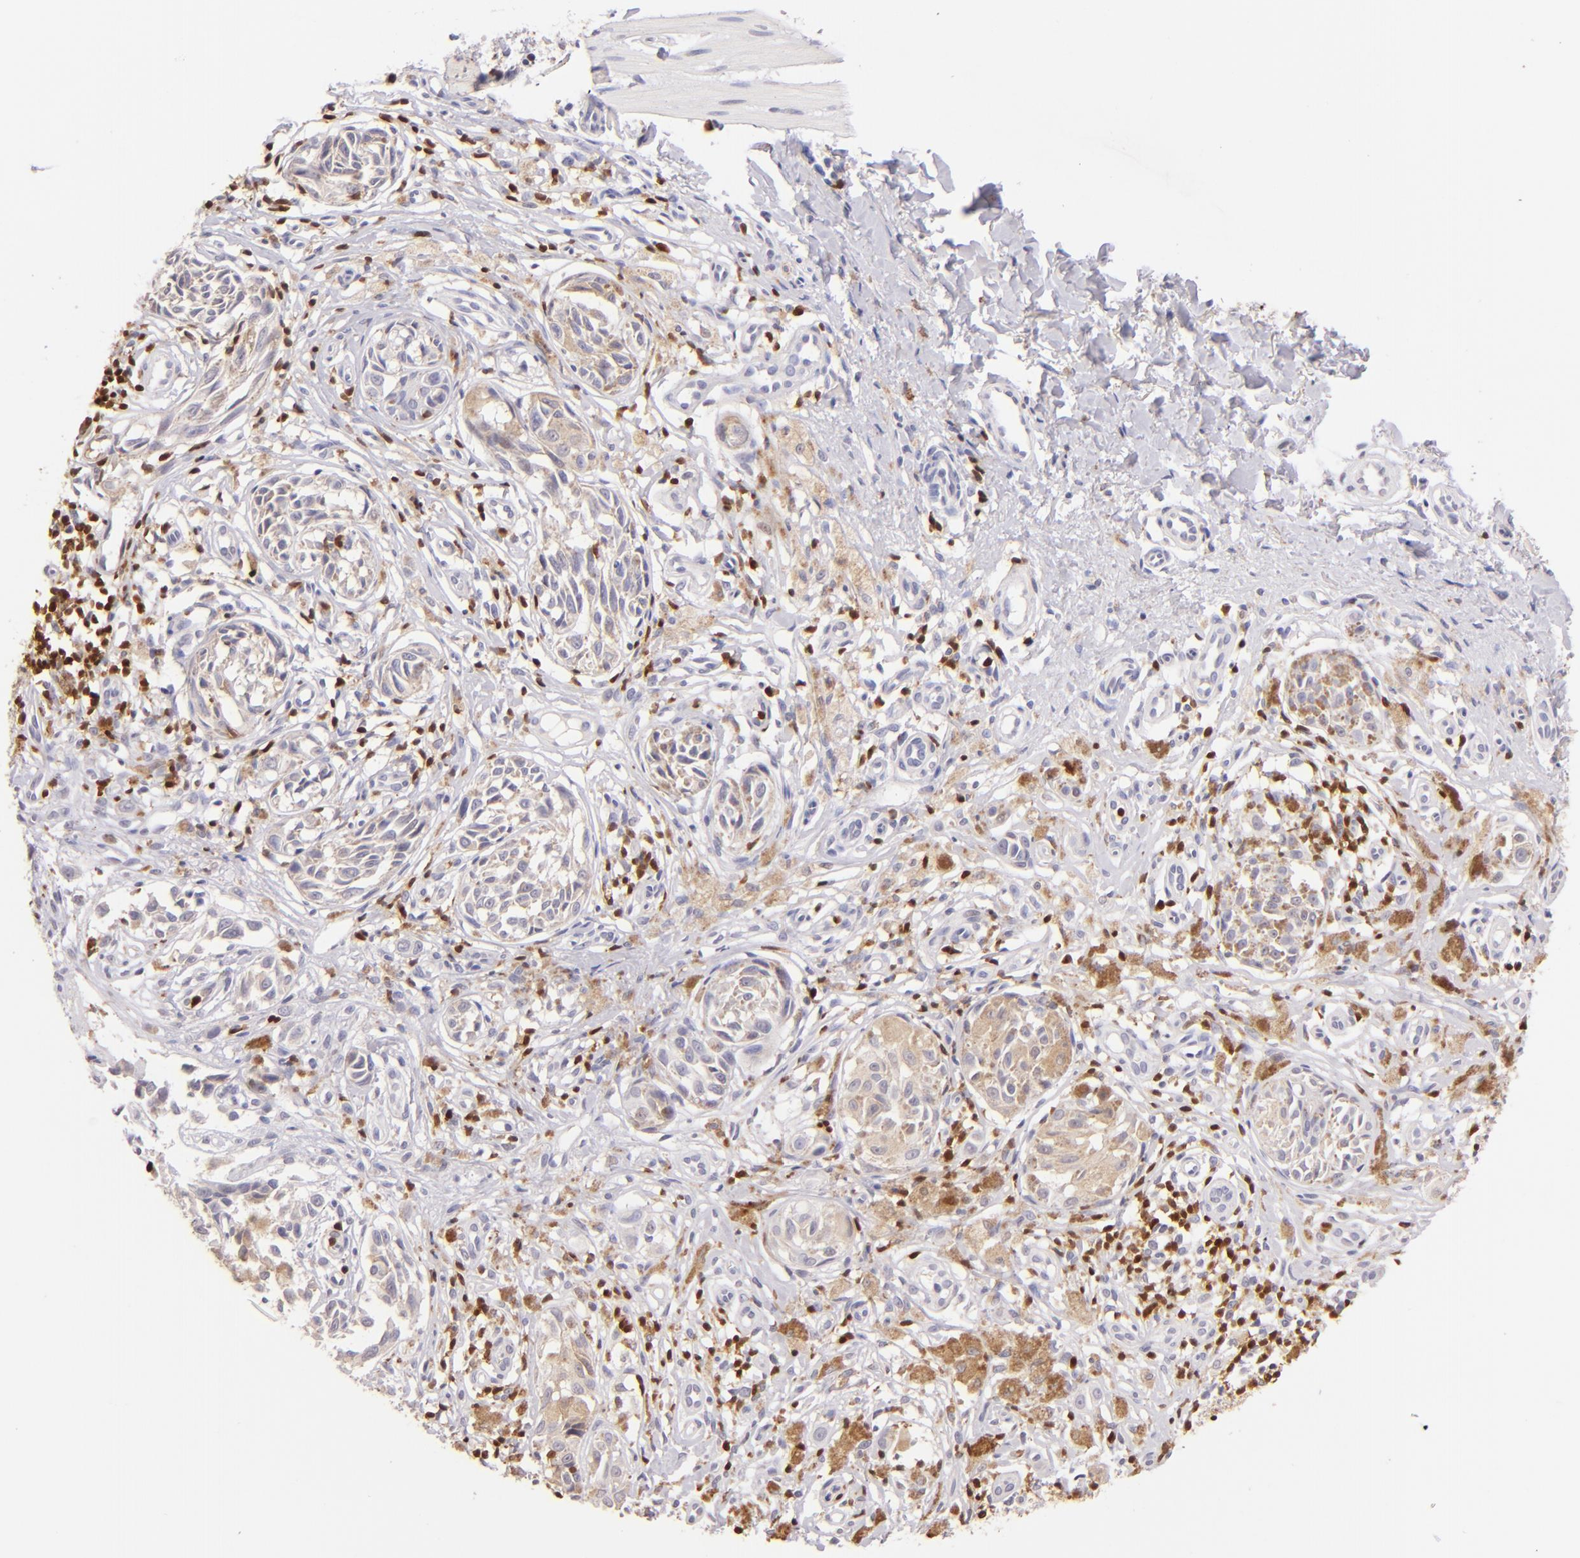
{"staining": {"intensity": "weak", "quantity": "25%-75%", "location": "cytoplasmic/membranous"}, "tissue": "melanoma", "cell_type": "Tumor cells", "image_type": "cancer", "snomed": [{"axis": "morphology", "description": "Malignant melanoma, NOS"}, {"axis": "topography", "description": "Skin"}], "caption": "High-power microscopy captured an IHC histopathology image of malignant melanoma, revealing weak cytoplasmic/membranous expression in approximately 25%-75% of tumor cells.", "gene": "ZAP70", "patient": {"sex": "male", "age": 67}}